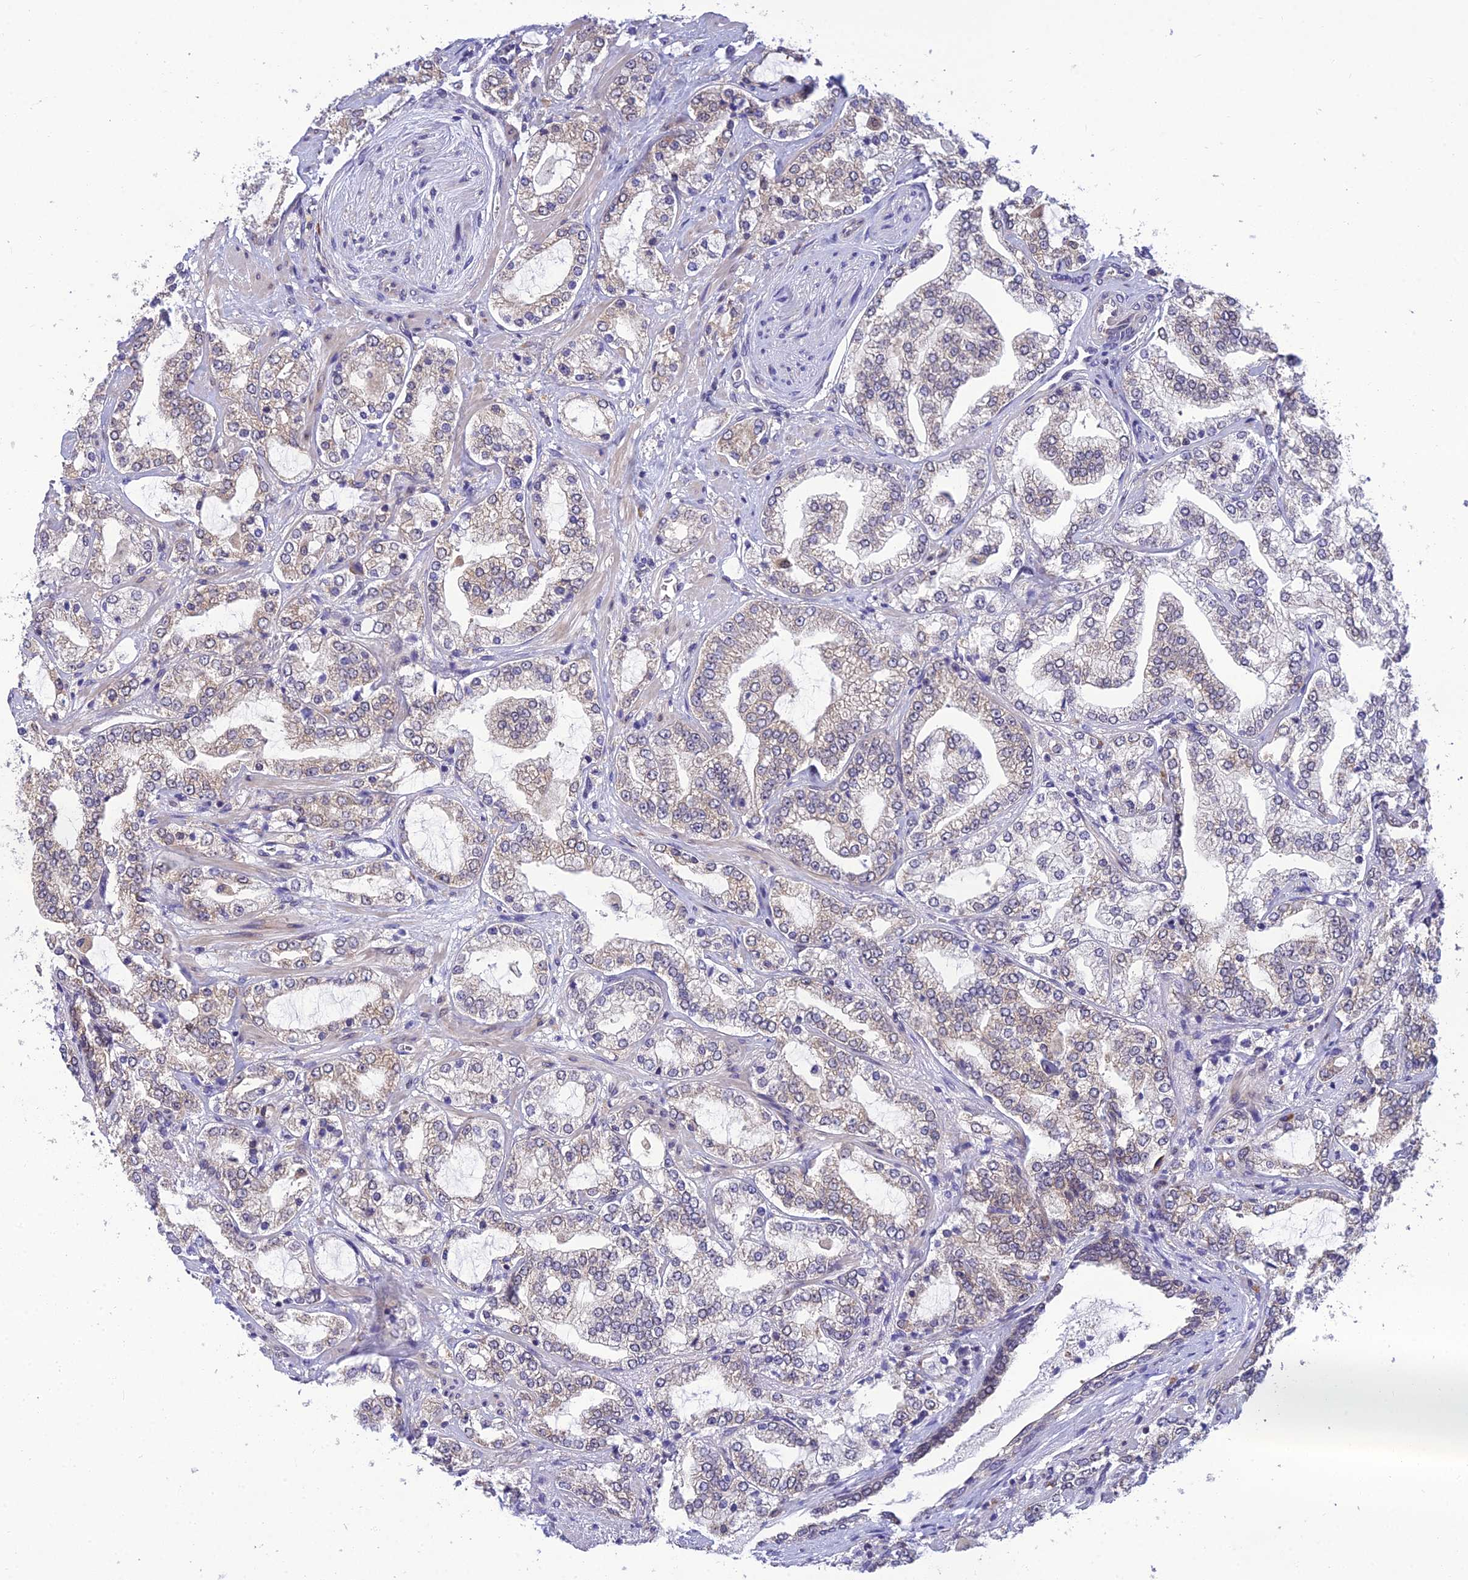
{"staining": {"intensity": "weak", "quantity": "25%-75%", "location": "cytoplasmic/membranous"}, "tissue": "prostate cancer", "cell_type": "Tumor cells", "image_type": "cancer", "snomed": [{"axis": "morphology", "description": "Adenocarcinoma, High grade"}, {"axis": "topography", "description": "Prostate"}], "caption": "Prostate high-grade adenocarcinoma tissue shows weak cytoplasmic/membranous positivity in approximately 25%-75% of tumor cells, visualized by immunohistochemistry.", "gene": "CLCN7", "patient": {"sex": "male", "age": 64}}